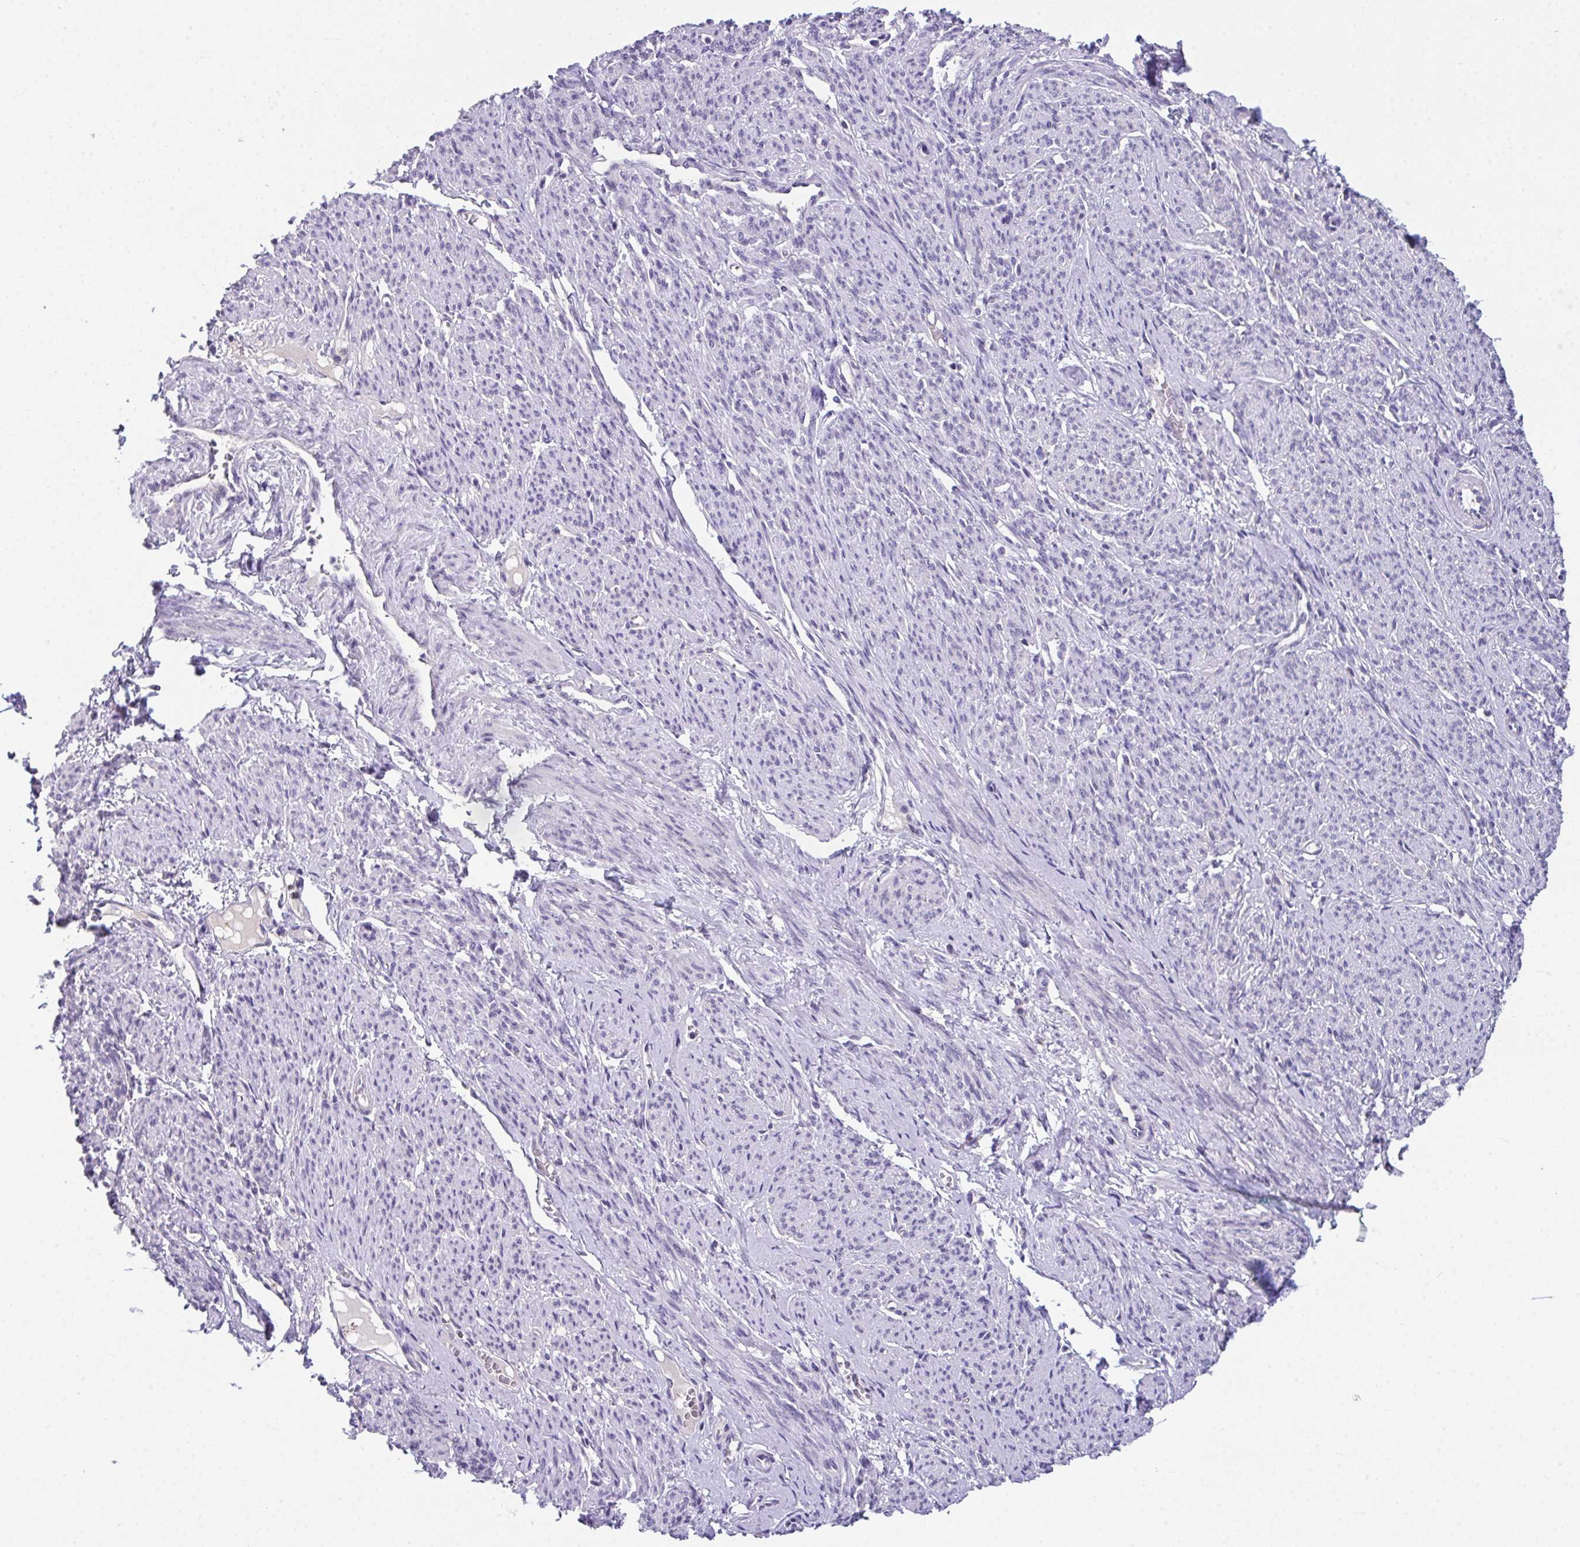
{"staining": {"intensity": "negative", "quantity": "none", "location": "none"}, "tissue": "smooth muscle", "cell_type": "Smooth muscle cells", "image_type": "normal", "snomed": [{"axis": "morphology", "description": "Normal tissue, NOS"}, {"axis": "topography", "description": "Smooth muscle"}], "caption": "Immunohistochemistry of normal smooth muscle reveals no expression in smooth muscle cells.", "gene": "GLTPD2", "patient": {"sex": "female", "age": 65}}